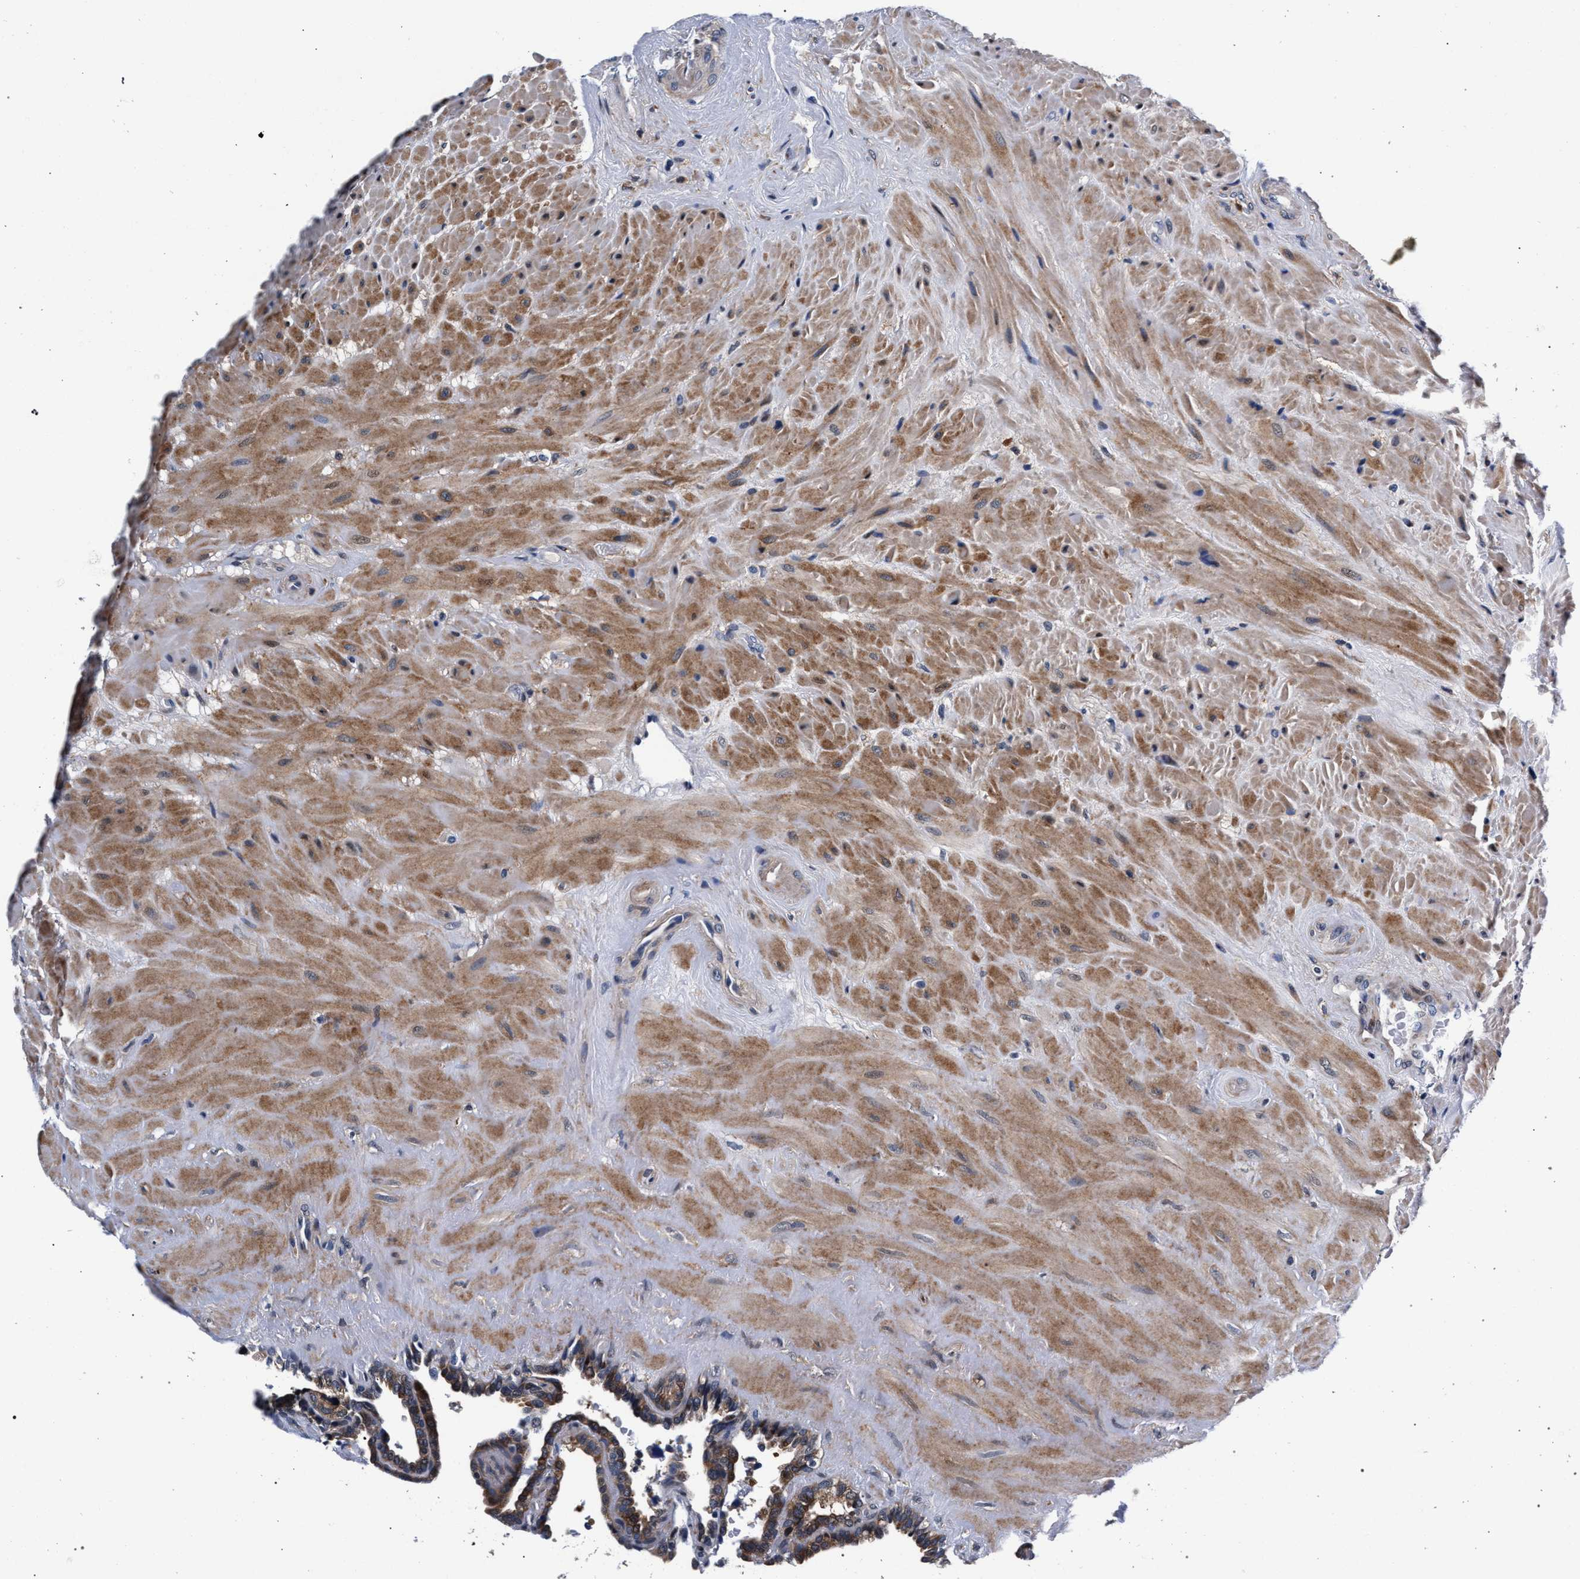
{"staining": {"intensity": "moderate", "quantity": "25%-75%", "location": "cytoplasmic/membranous"}, "tissue": "seminal vesicle", "cell_type": "Glandular cells", "image_type": "normal", "snomed": [{"axis": "morphology", "description": "Normal tissue, NOS"}, {"axis": "topography", "description": "Seminal veicle"}], "caption": "DAB immunohistochemical staining of unremarkable human seminal vesicle shows moderate cytoplasmic/membranous protein expression in approximately 25%-75% of glandular cells.", "gene": "ZNF462", "patient": {"sex": "male", "age": 68}}